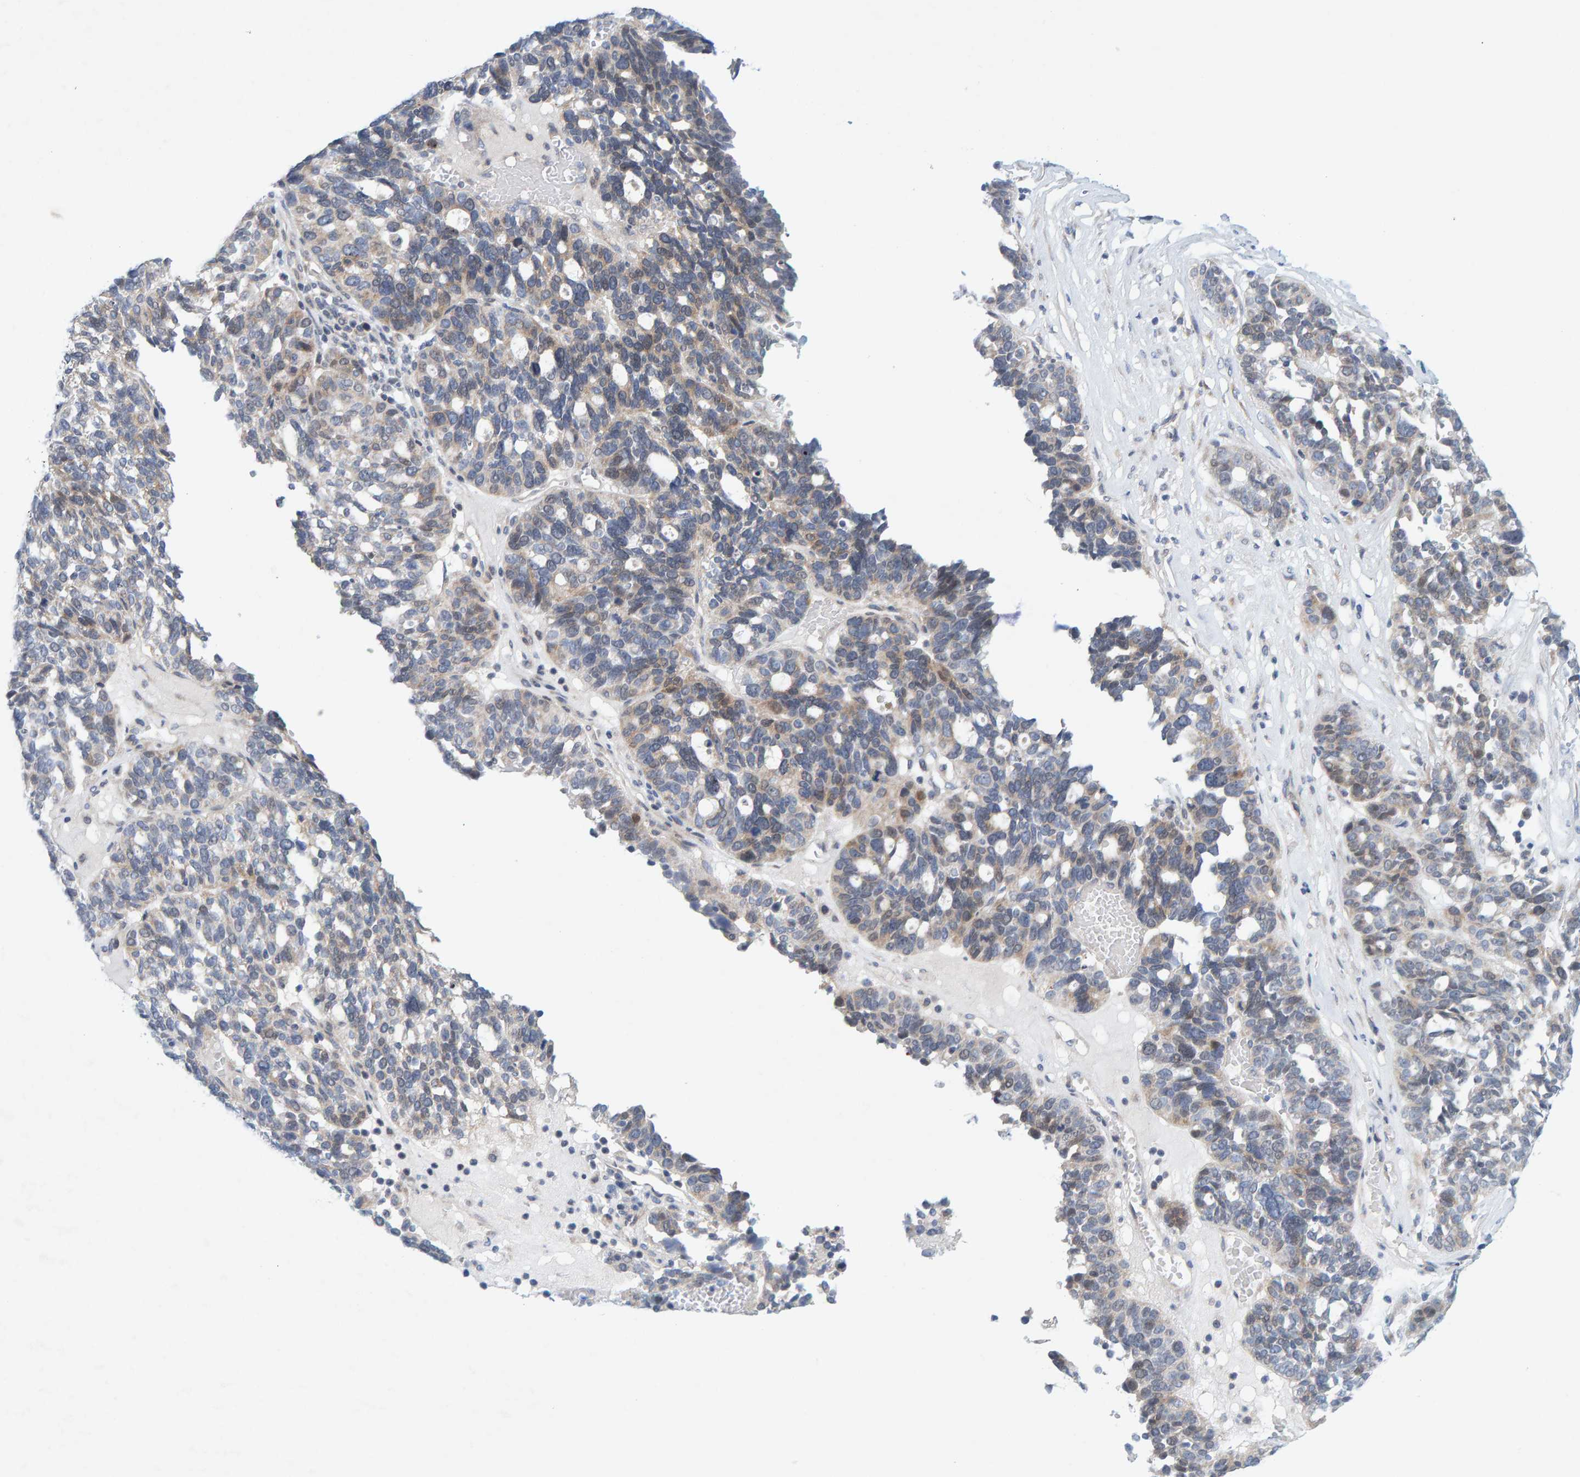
{"staining": {"intensity": "weak", "quantity": "<25%", "location": "cytoplasmic/membranous"}, "tissue": "ovarian cancer", "cell_type": "Tumor cells", "image_type": "cancer", "snomed": [{"axis": "morphology", "description": "Cystadenocarcinoma, serous, NOS"}, {"axis": "topography", "description": "Ovary"}], "caption": "Immunohistochemistry (IHC) of human ovarian cancer reveals no staining in tumor cells.", "gene": "ZC3H3", "patient": {"sex": "female", "age": 59}}